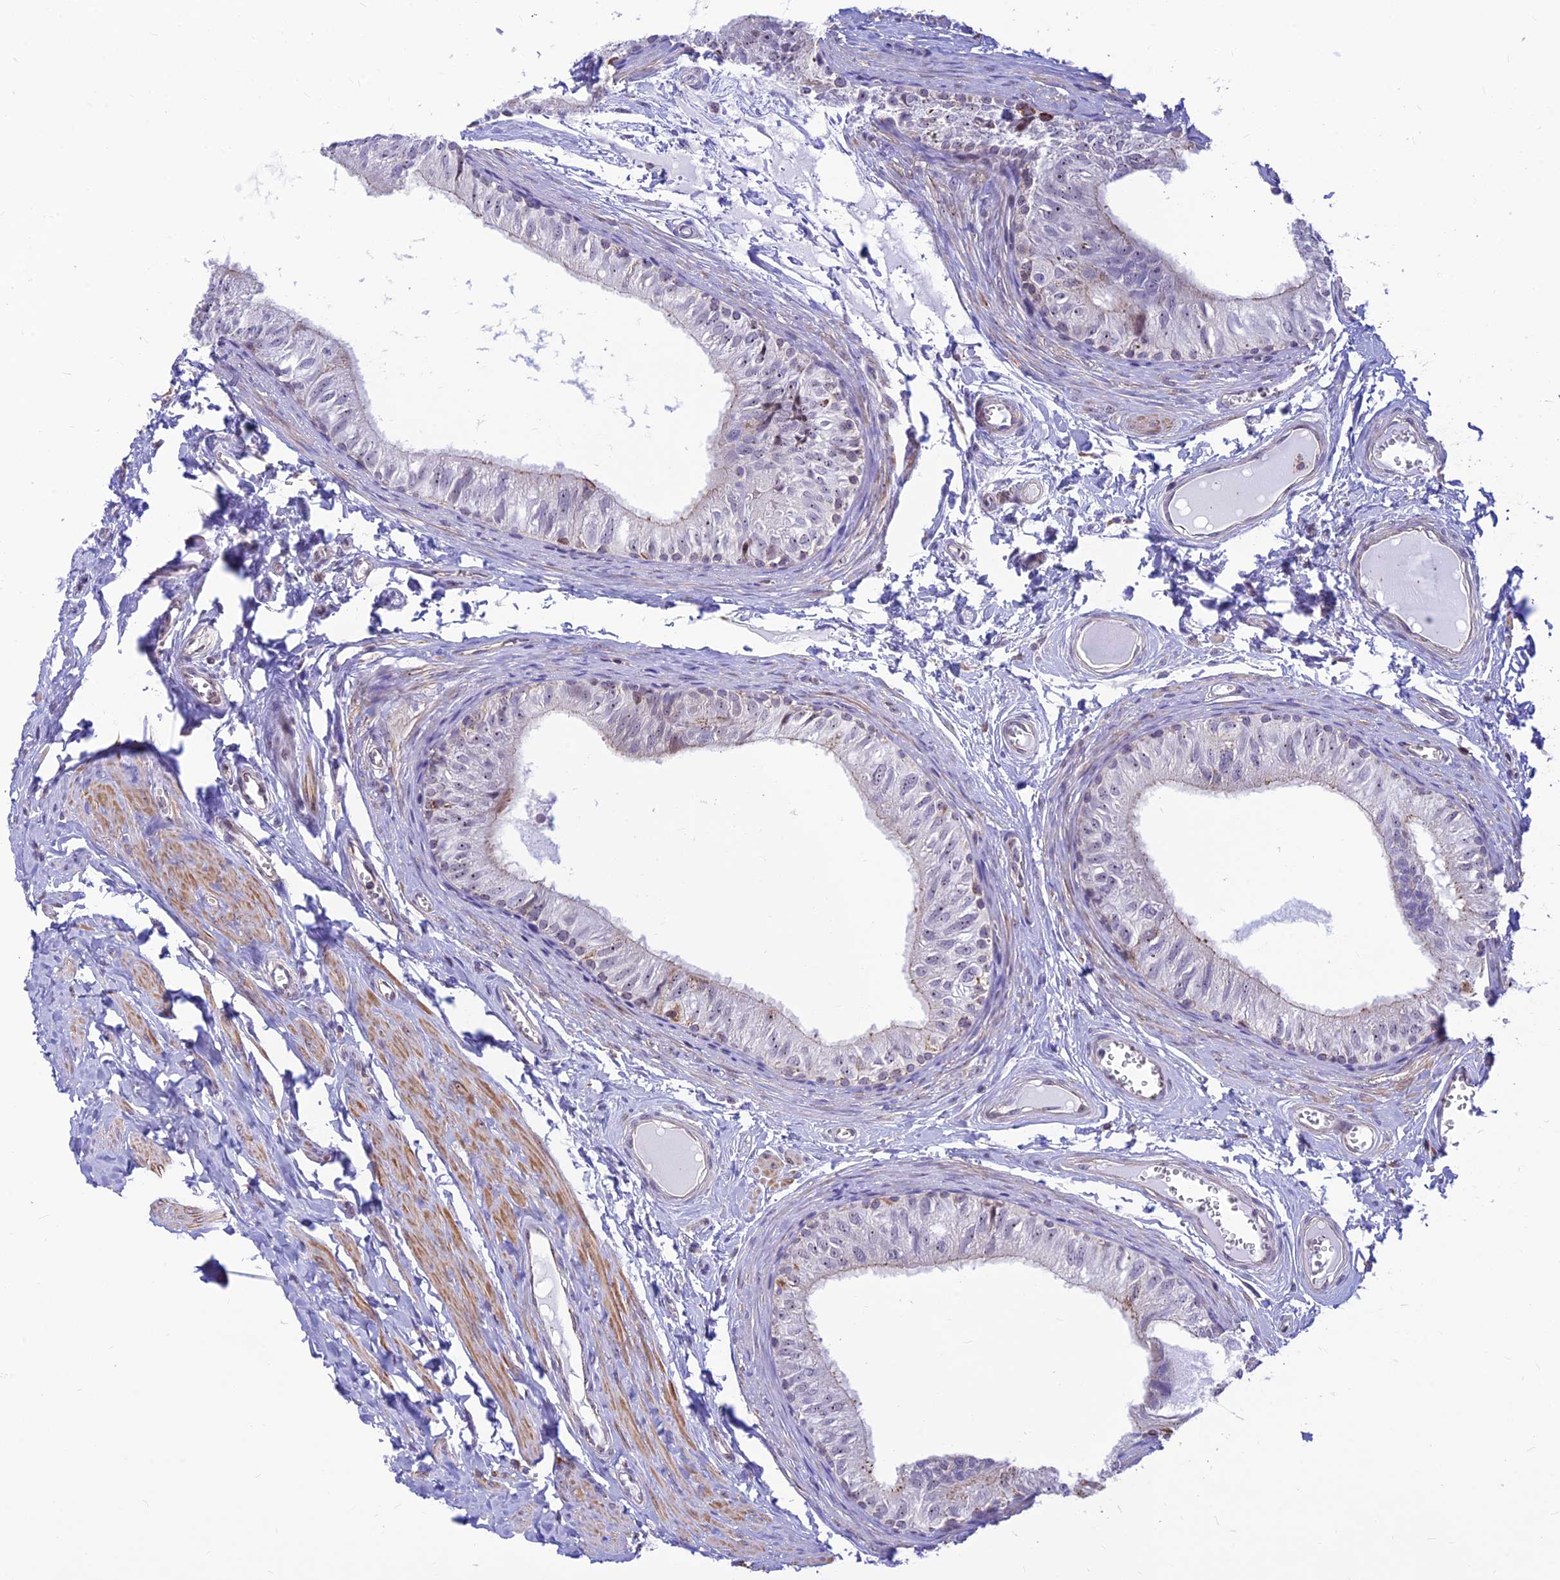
{"staining": {"intensity": "moderate", "quantity": "25%-75%", "location": "nuclear"}, "tissue": "epididymis", "cell_type": "Glandular cells", "image_type": "normal", "snomed": [{"axis": "morphology", "description": "Normal tissue, NOS"}, {"axis": "topography", "description": "Epididymis"}], "caption": "Immunohistochemistry (IHC) micrograph of normal epididymis: human epididymis stained using IHC exhibits medium levels of moderate protein expression localized specifically in the nuclear of glandular cells, appearing as a nuclear brown color.", "gene": "POLR1G", "patient": {"sex": "male", "age": 42}}